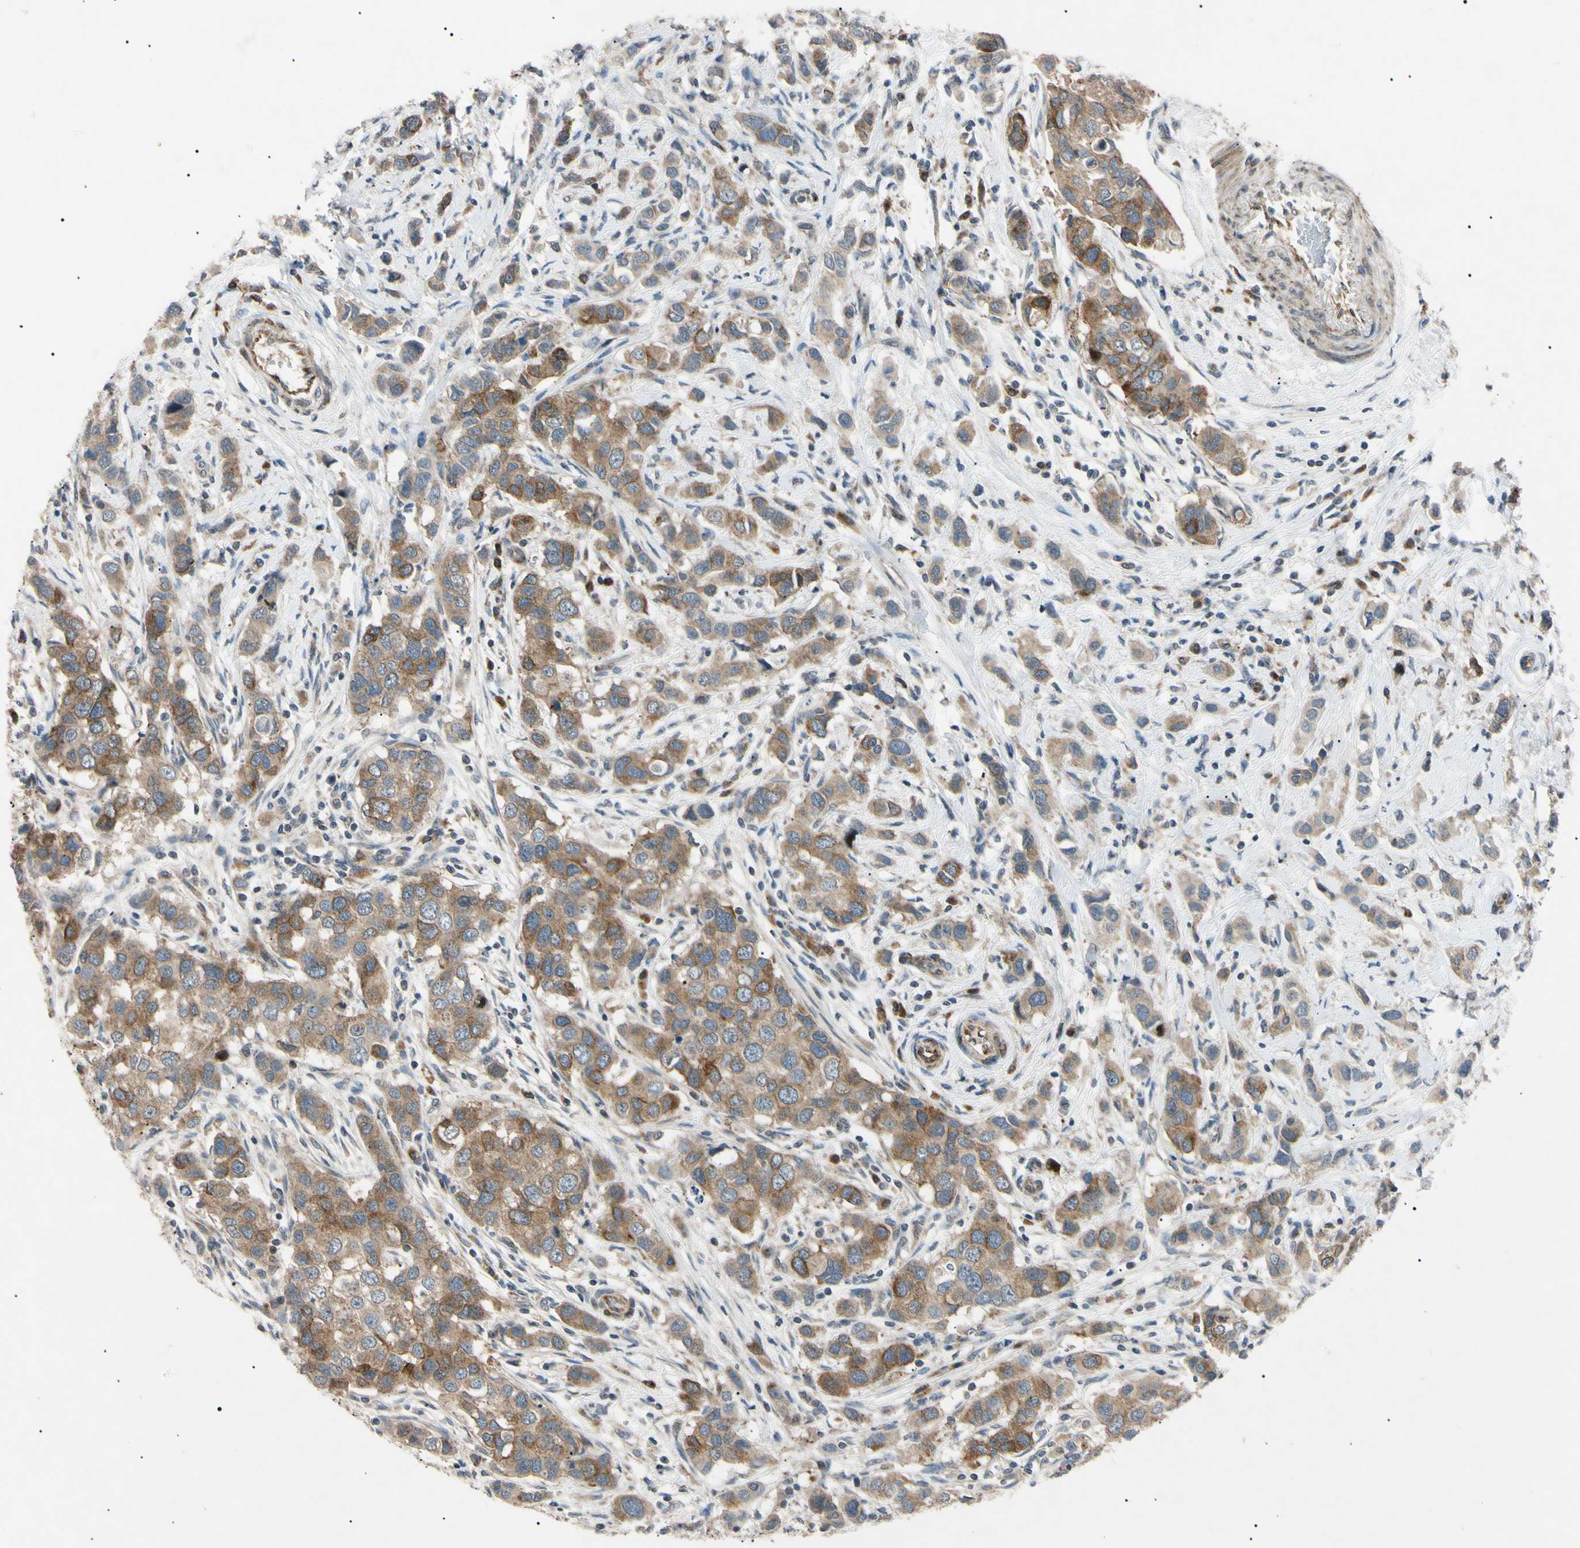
{"staining": {"intensity": "moderate", "quantity": "25%-75%", "location": "cytoplasmic/membranous"}, "tissue": "breast cancer", "cell_type": "Tumor cells", "image_type": "cancer", "snomed": [{"axis": "morphology", "description": "Normal tissue, NOS"}, {"axis": "morphology", "description": "Duct carcinoma"}, {"axis": "topography", "description": "Breast"}], "caption": "Breast cancer stained for a protein exhibits moderate cytoplasmic/membranous positivity in tumor cells.", "gene": "TUBB4A", "patient": {"sex": "female", "age": 50}}